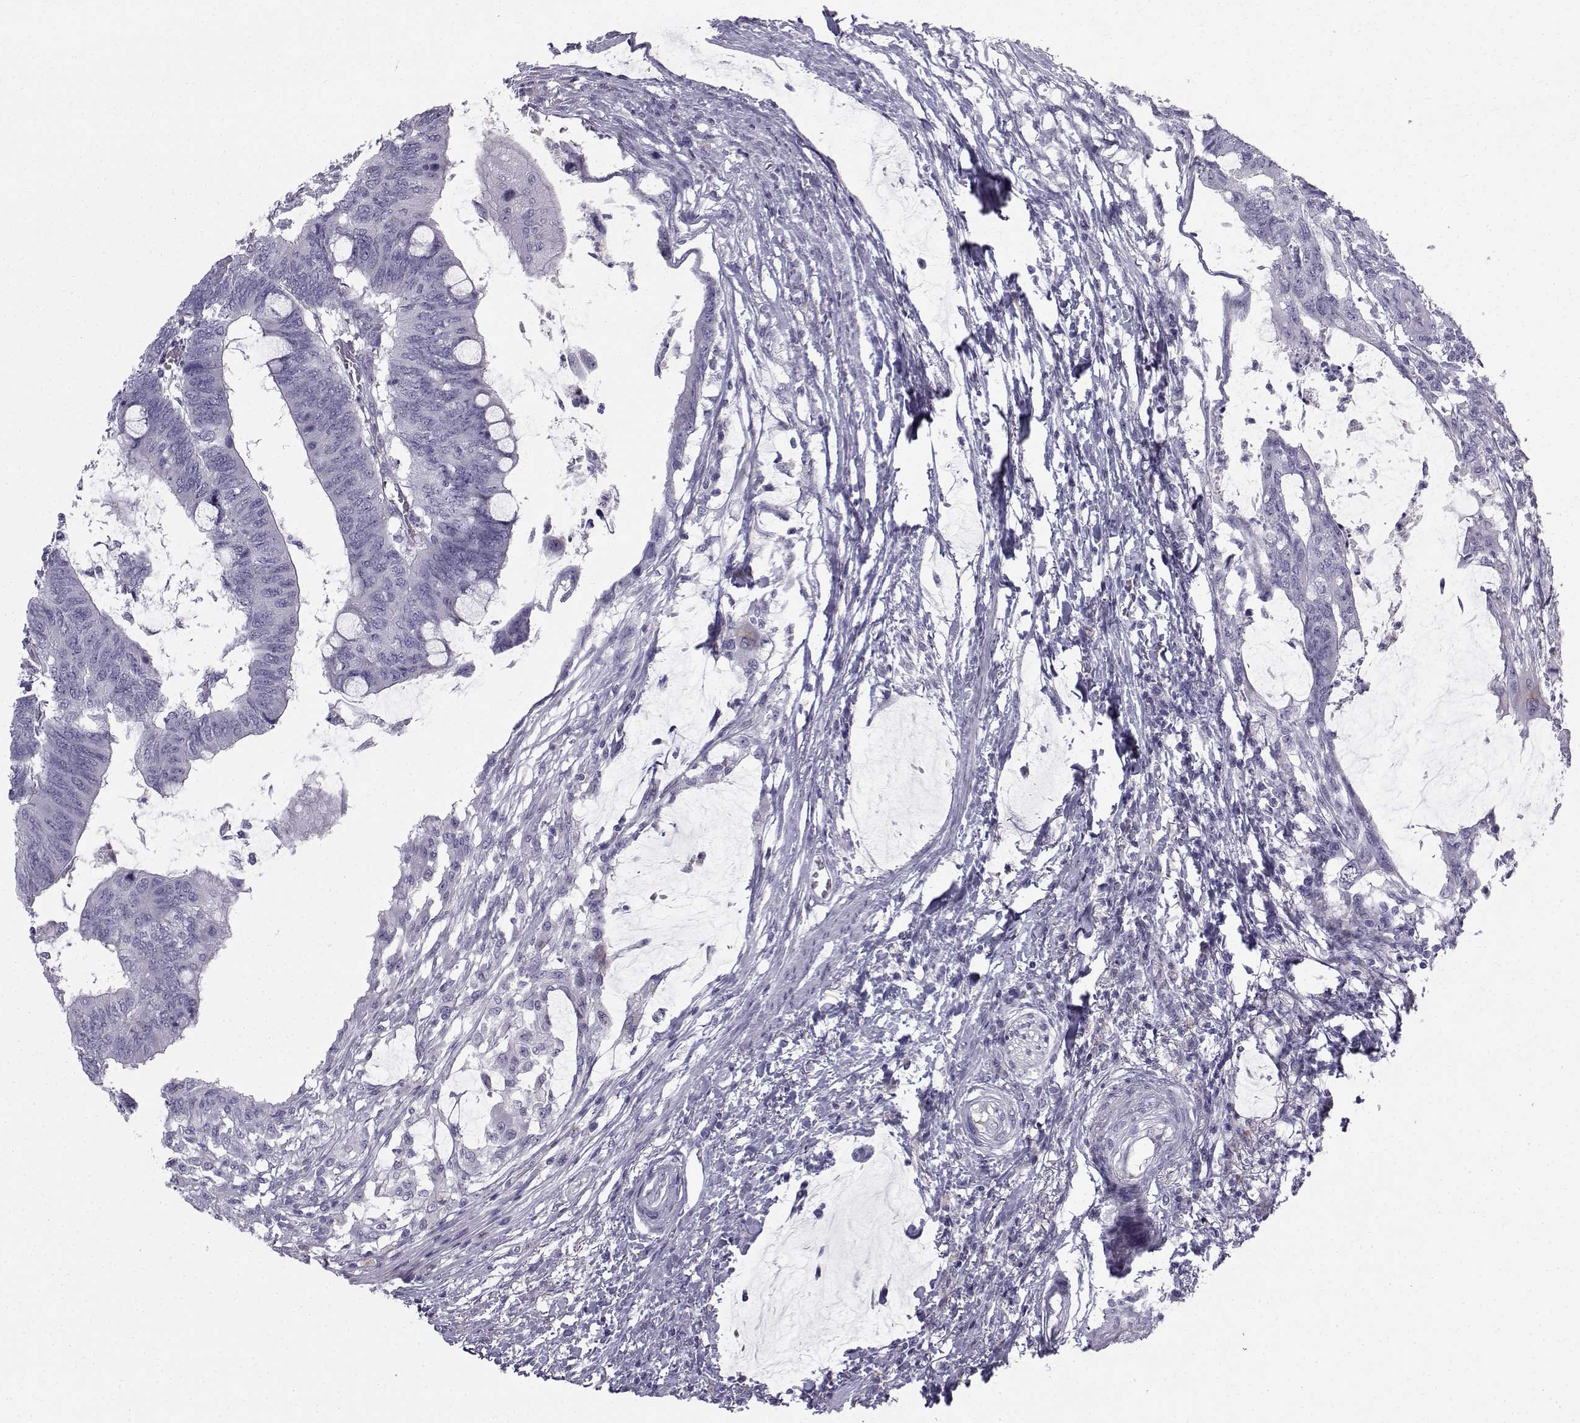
{"staining": {"intensity": "negative", "quantity": "none", "location": "none"}, "tissue": "colorectal cancer", "cell_type": "Tumor cells", "image_type": "cancer", "snomed": [{"axis": "morphology", "description": "Normal tissue, NOS"}, {"axis": "morphology", "description": "Adenocarcinoma, NOS"}, {"axis": "topography", "description": "Rectum"}, {"axis": "topography", "description": "Peripheral nerve tissue"}], "caption": "Immunohistochemistry histopathology image of neoplastic tissue: adenocarcinoma (colorectal) stained with DAB exhibits no significant protein staining in tumor cells.", "gene": "CALCR", "patient": {"sex": "male", "age": 92}}